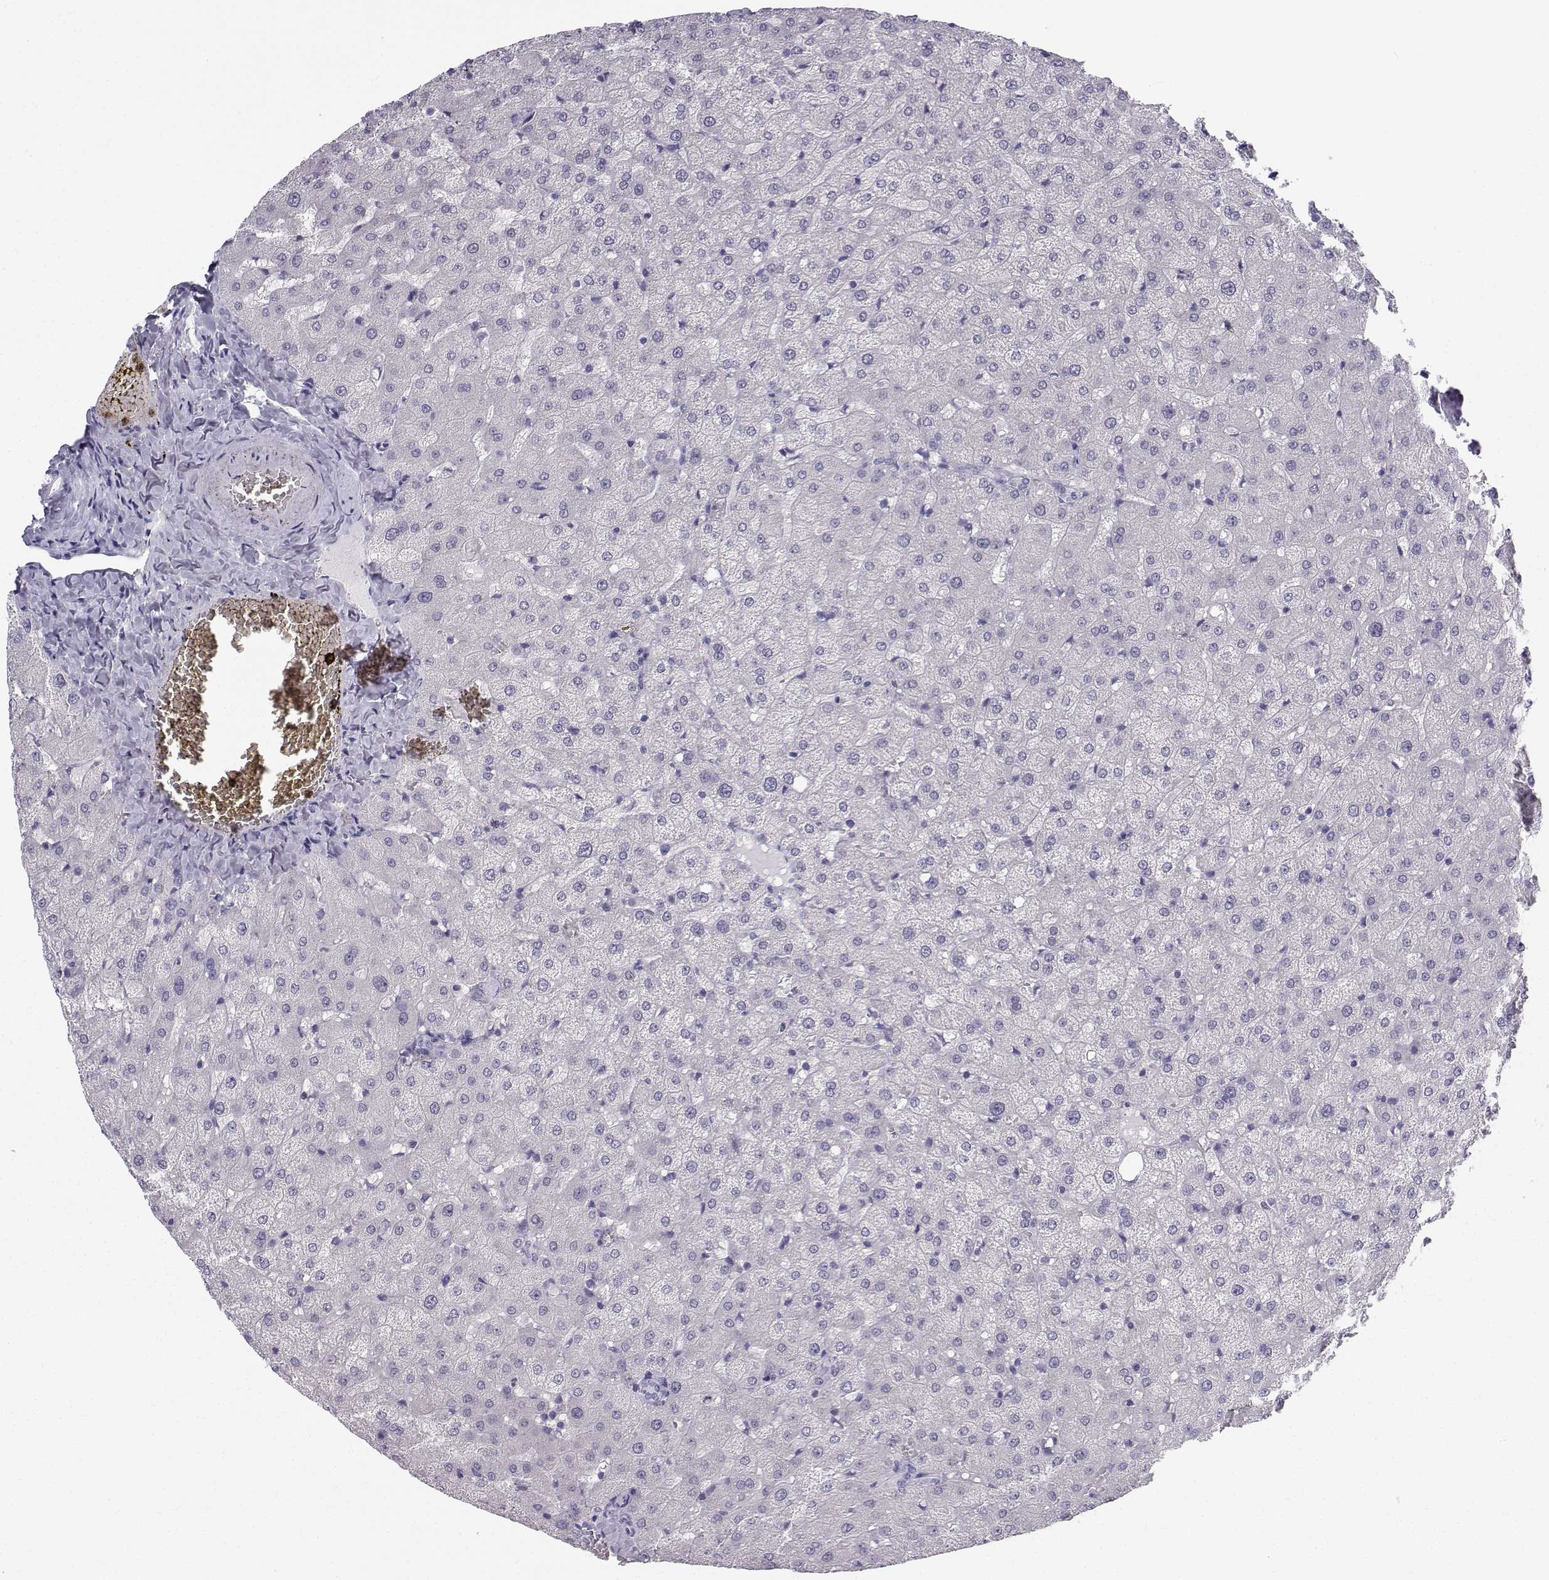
{"staining": {"intensity": "negative", "quantity": "none", "location": "none"}, "tissue": "liver", "cell_type": "Cholangiocytes", "image_type": "normal", "snomed": [{"axis": "morphology", "description": "Normal tissue, NOS"}, {"axis": "topography", "description": "Liver"}], "caption": "Immunohistochemistry micrograph of benign liver stained for a protein (brown), which exhibits no positivity in cholangiocytes. (Brightfield microscopy of DAB IHC at high magnification).", "gene": "SYCE1", "patient": {"sex": "female", "age": 50}}